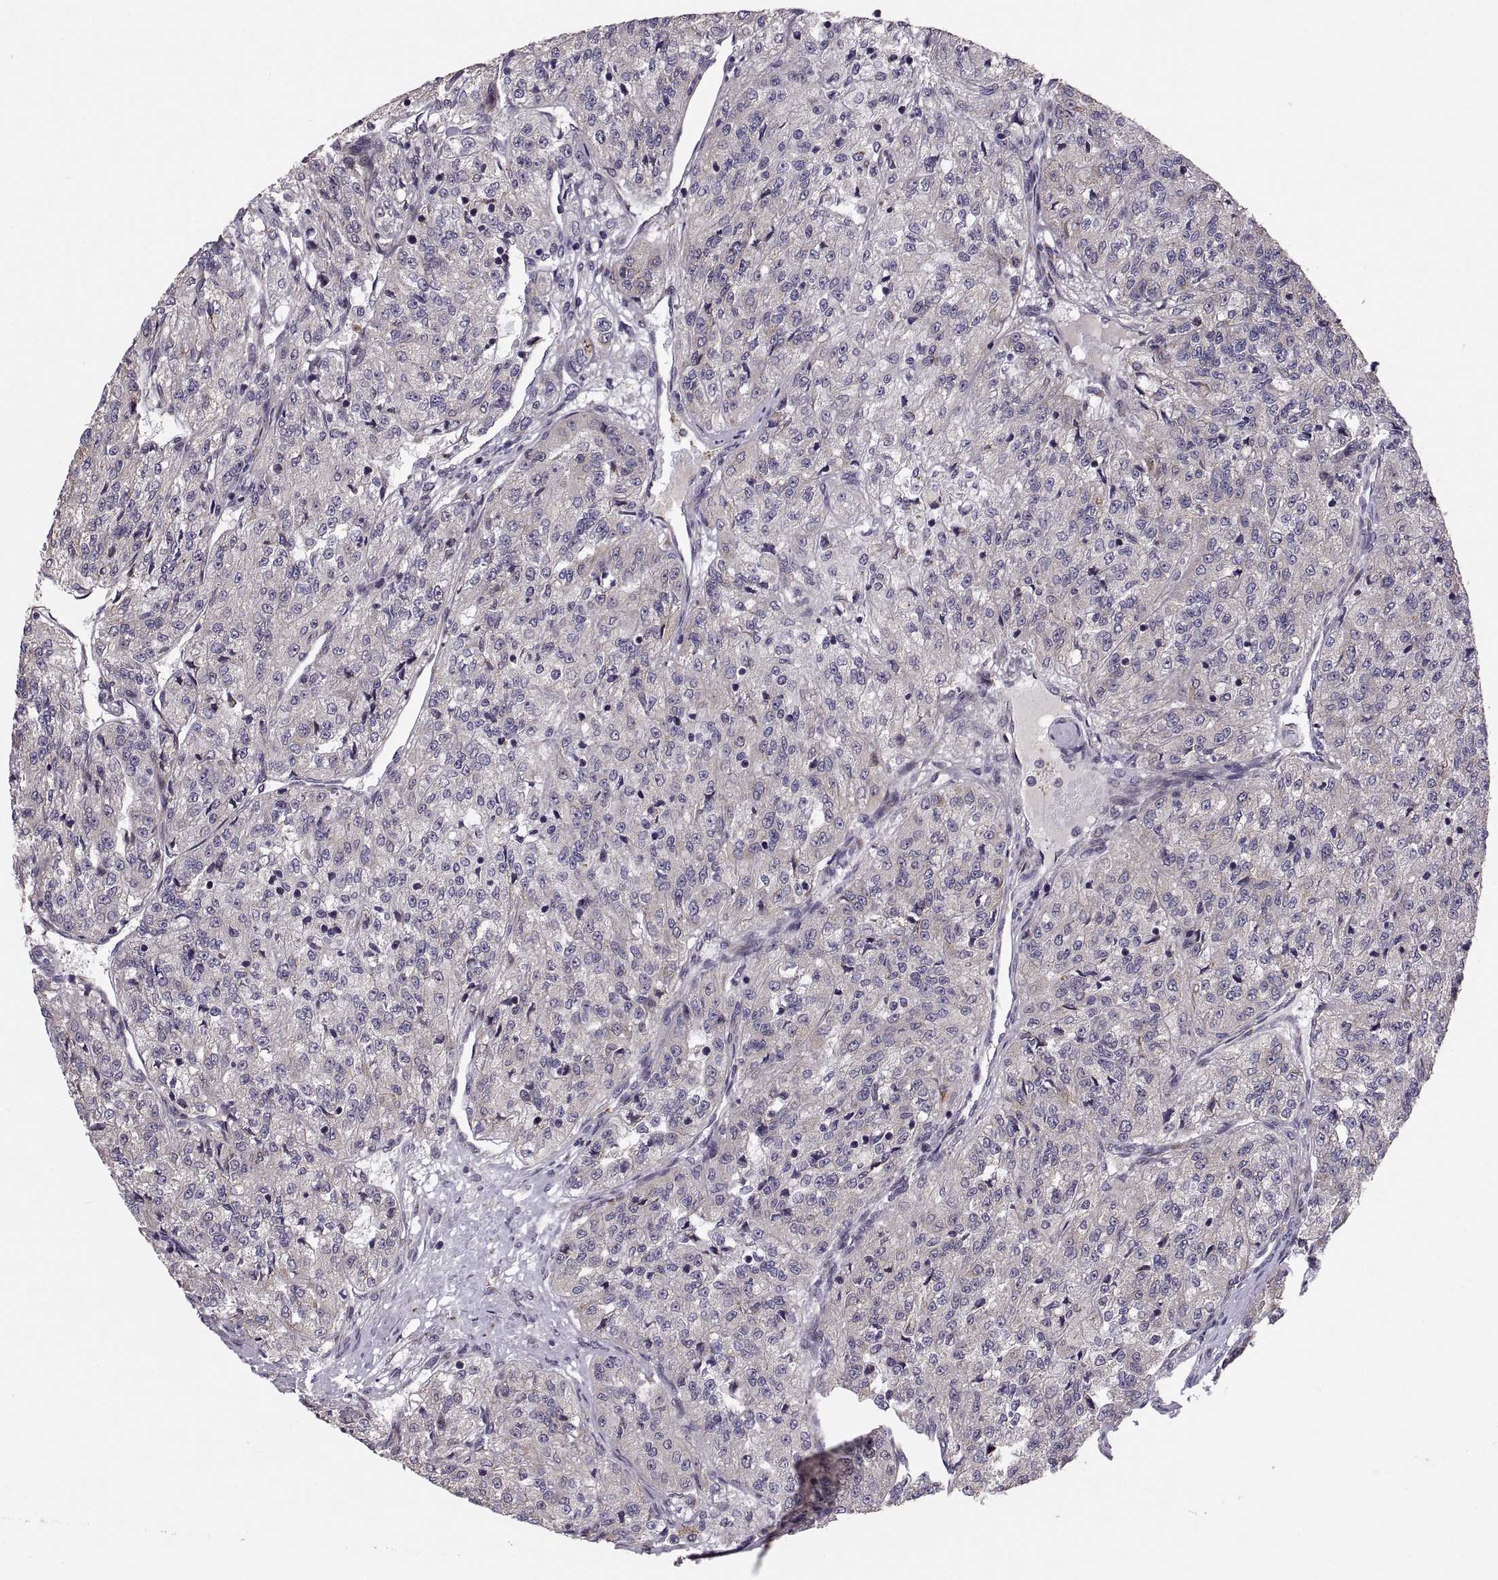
{"staining": {"intensity": "weak", "quantity": "<25%", "location": "cytoplasmic/membranous"}, "tissue": "renal cancer", "cell_type": "Tumor cells", "image_type": "cancer", "snomed": [{"axis": "morphology", "description": "Adenocarcinoma, NOS"}, {"axis": "topography", "description": "Kidney"}], "caption": "Adenocarcinoma (renal) stained for a protein using immunohistochemistry displays no staining tumor cells.", "gene": "TESC", "patient": {"sex": "female", "age": 63}}